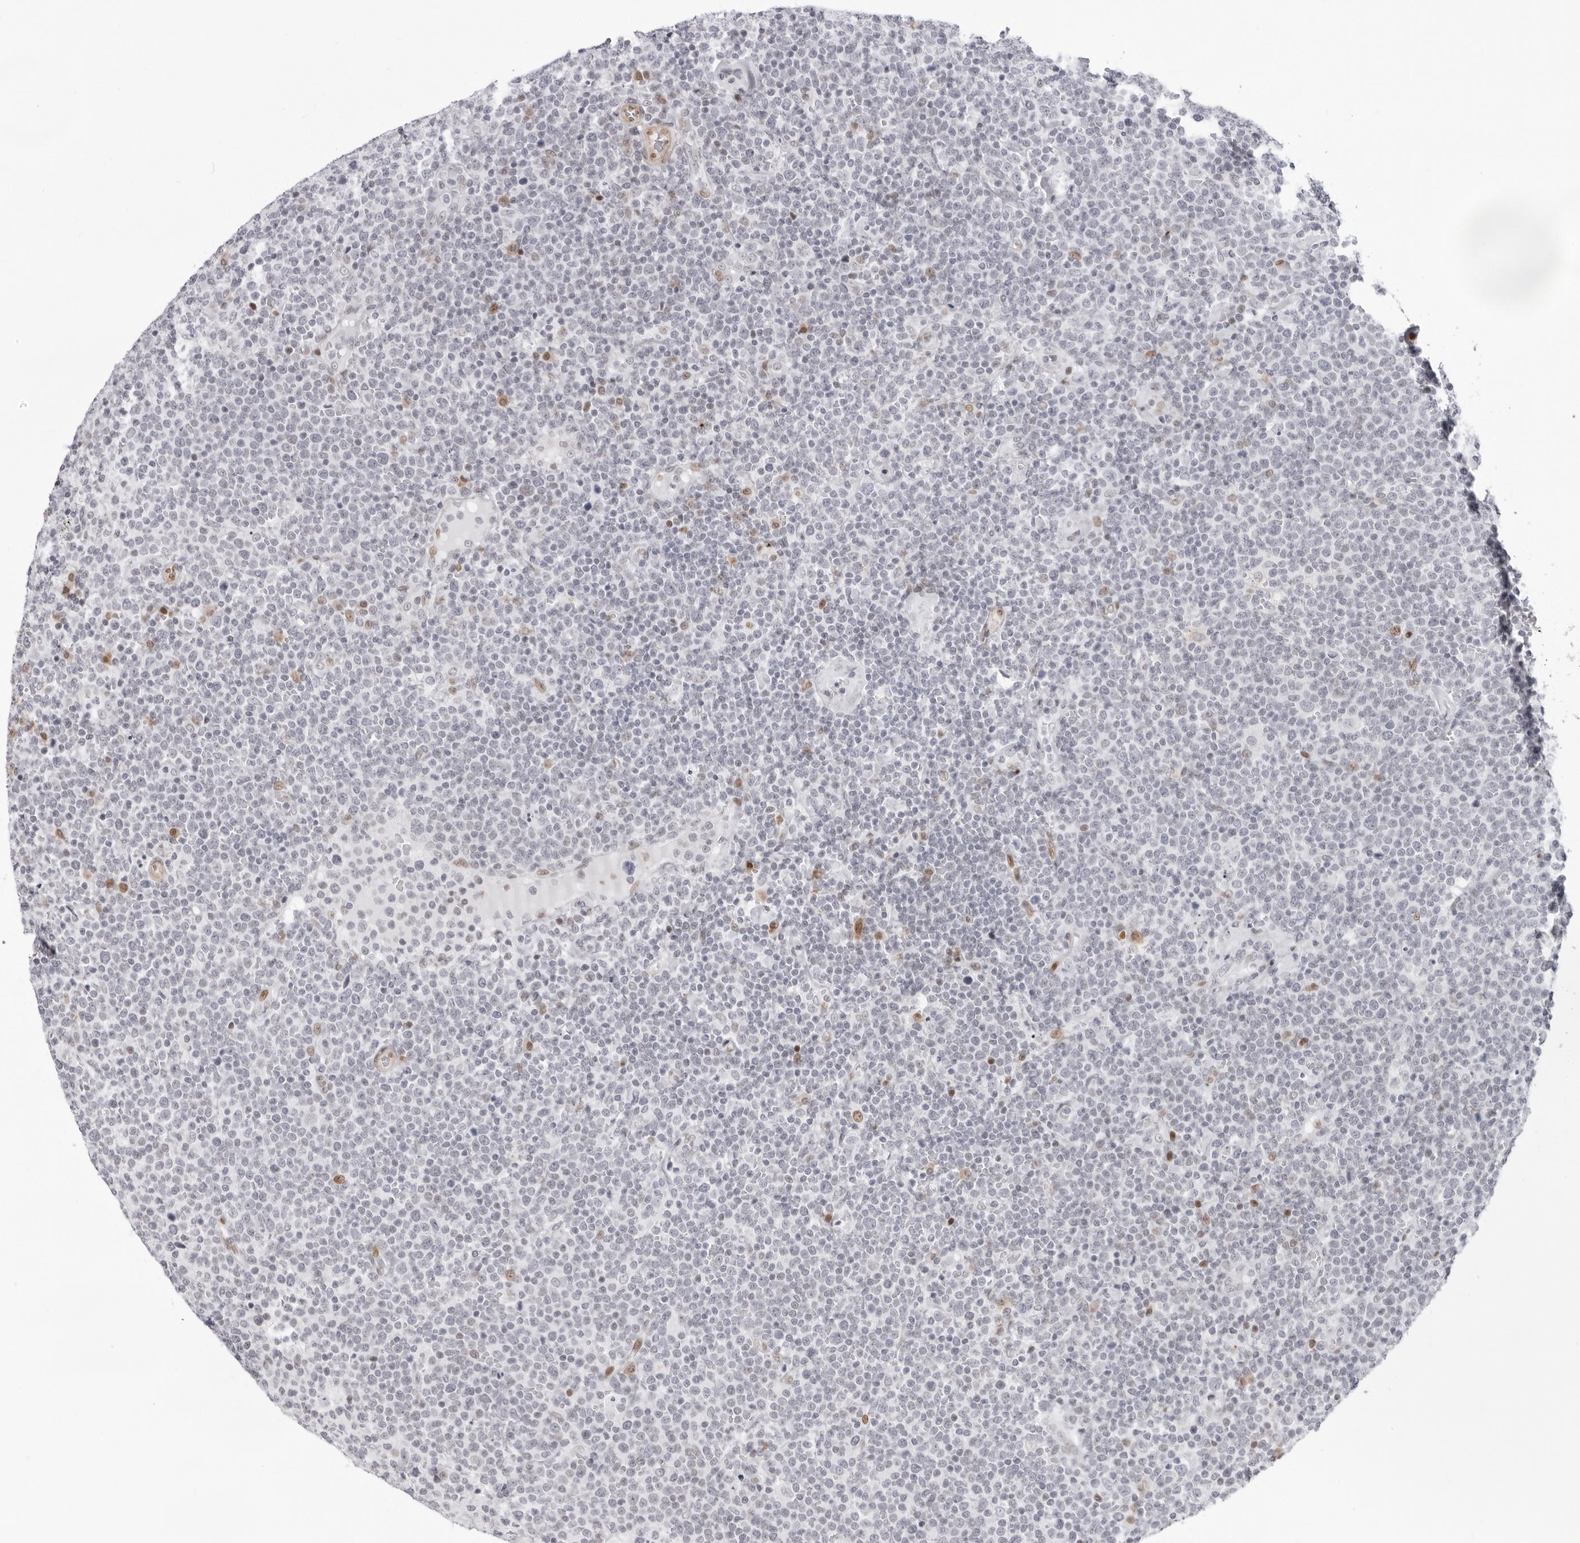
{"staining": {"intensity": "negative", "quantity": "none", "location": "none"}, "tissue": "lymphoma", "cell_type": "Tumor cells", "image_type": "cancer", "snomed": [{"axis": "morphology", "description": "Malignant lymphoma, non-Hodgkin's type, High grade"}, {"axis": "topography", "description": "Lymph node"}], "caption": "DAB immunohistochemical staining of human lymphoma shows no significant positivity in tumor cells. The staining was performed using DAB to visualize the protein expression in brown, while the nuclei were stained in blue with hematoxylin (Magnification: 20x).", "gene": "NTPCR", "patient": {"sex": "male", "age": 61}}